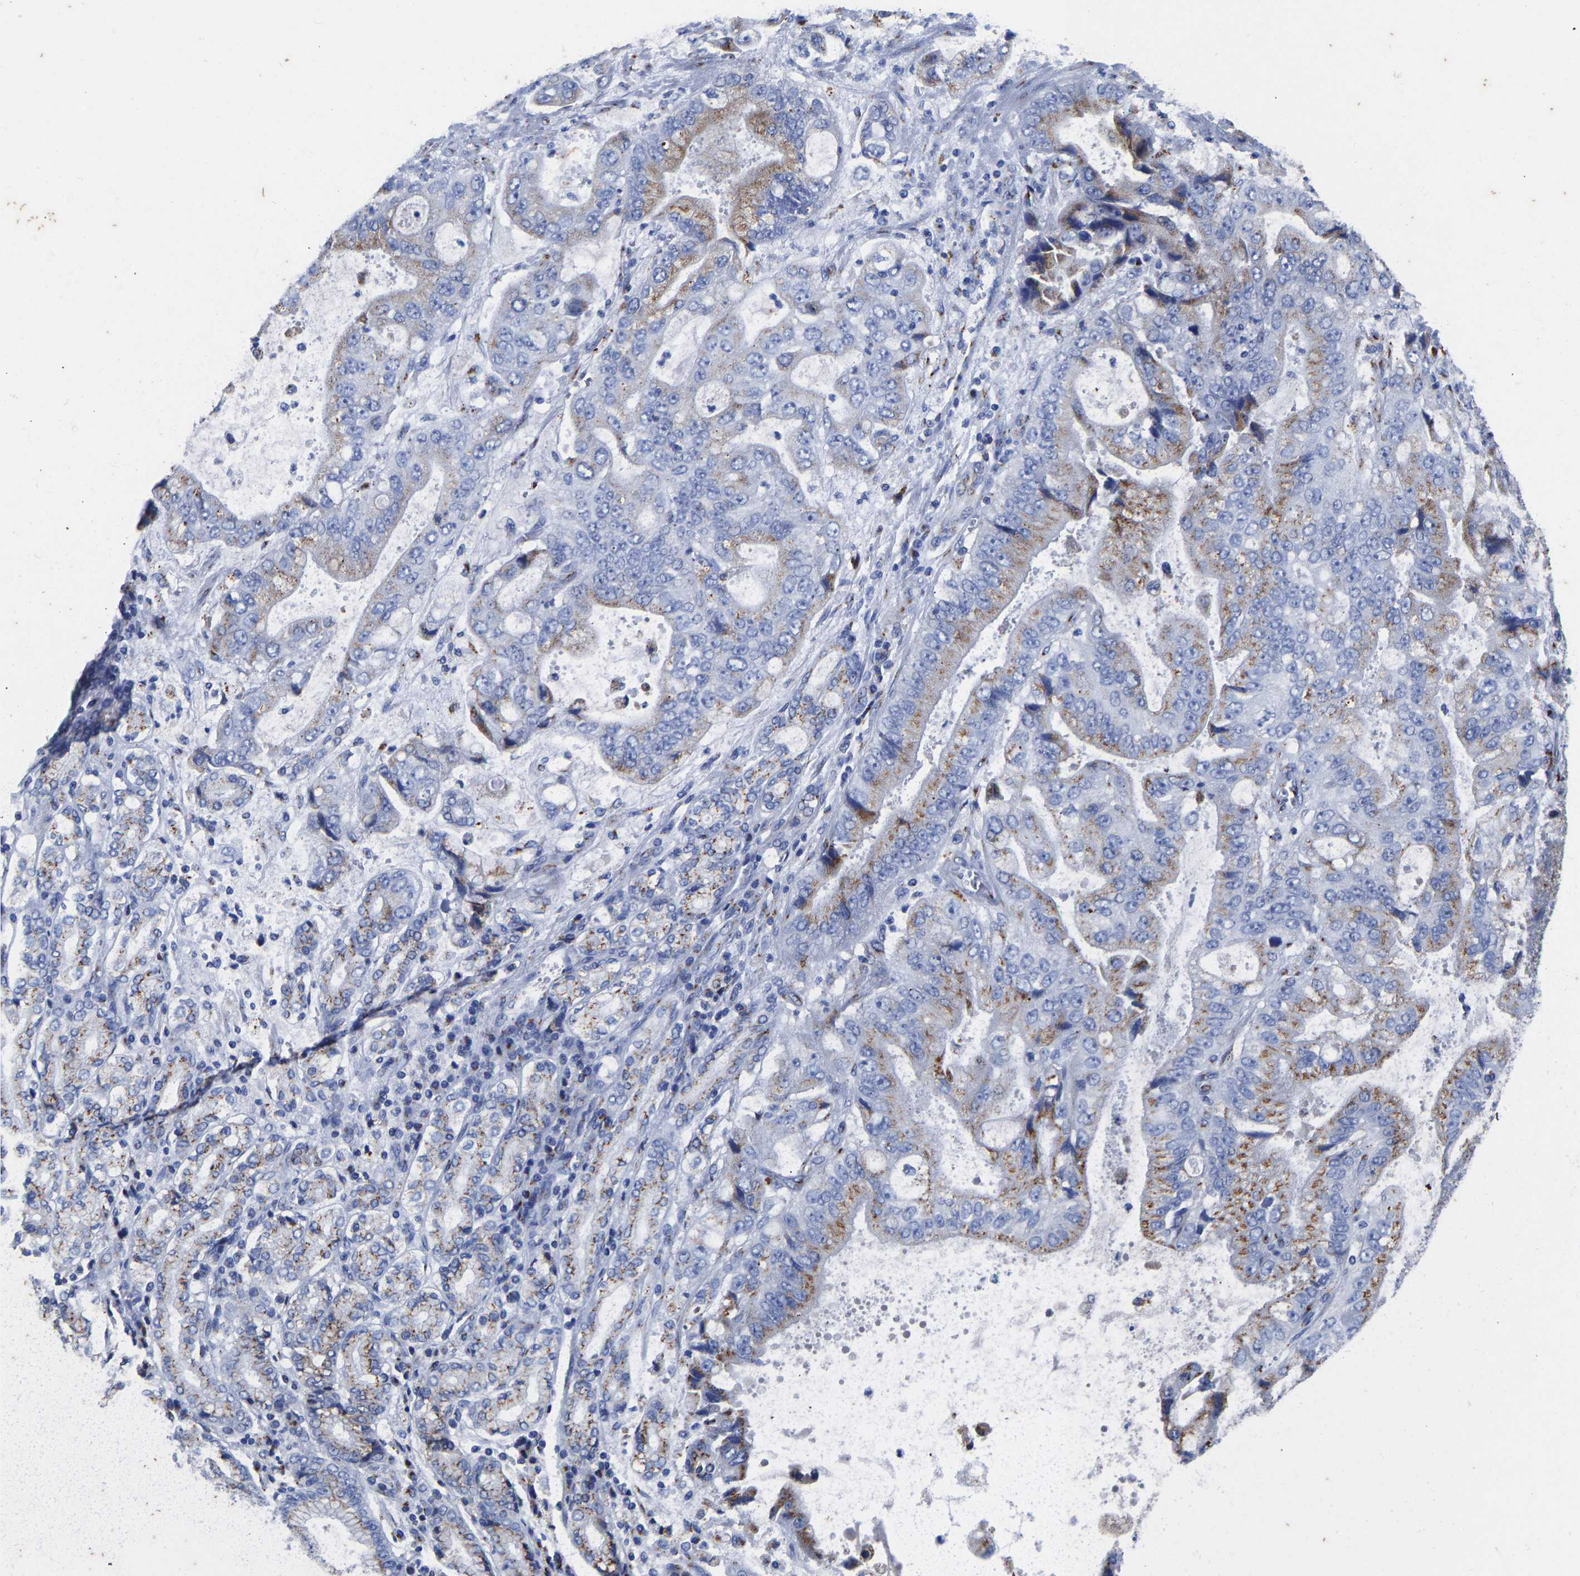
{"staining": {"intensity": "moderate", "quantity": "25%-75%", "location": "cytoplasmic/membranous"}, "tissue": "stomach cancer", "cell_type": "Tumor cells", "image_type": "cancer", "snomed": [{"axis": "morphology", "description": "Normal tissue, NOS"}, {"axis": "morphology", "description": "Adenocarcinoma, NOS"}, {"axis": "topography", "description": "Stomach"}], "caption": "Protein expression analysis of human stomach cancer reveals moderate cytoplasmic/membranous positivity in approximately 25%-75% of tumor cells. (DAB (3,3'-diaminobenzidine) = brown stain, brightfield microscopy at high magnification).", "gene": "TMEM87A", "patient": {"sex": "male", "age": 62}}